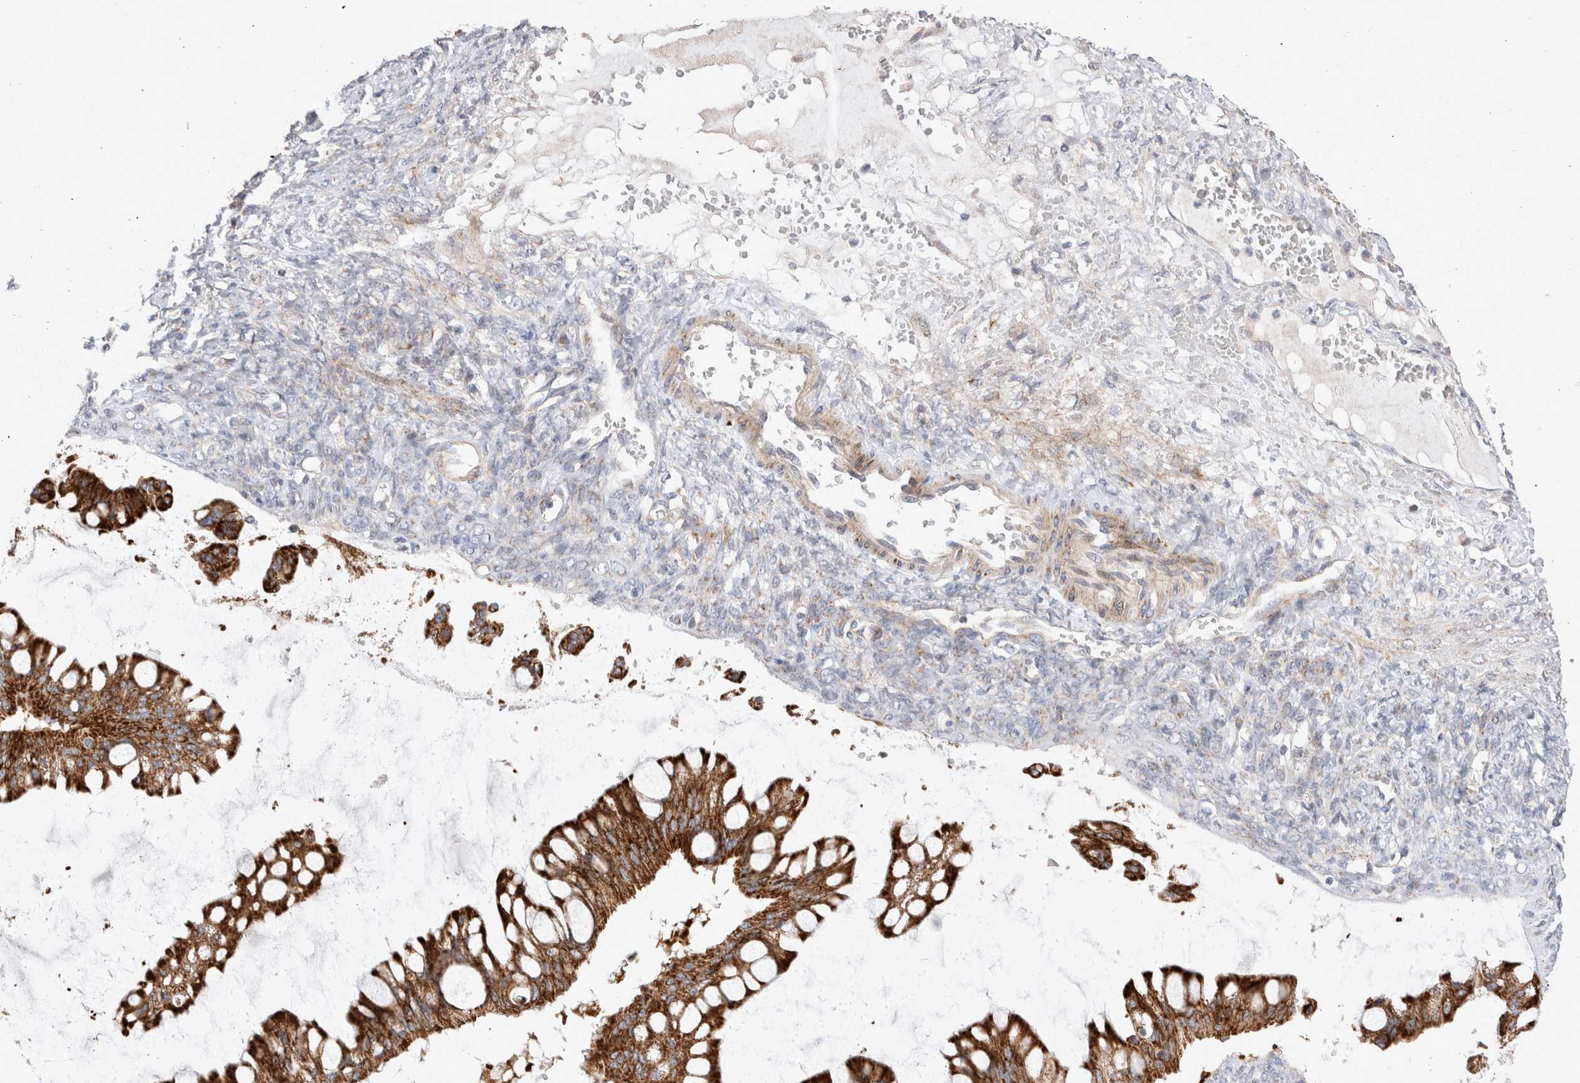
{"staining": {"intensity": "strong", "quantity": ">75%", "location": "cytoplasmic/membranous"}, "tissue": "ovarian cancer", "cell_type": "Tumor cells", "image_type": "cancer", "snomed": [{"axis": "morphology", "description": "Cystadenocarcinoma, mucinous, NOS"}, {"axis": "topography", "description": "Ovary"}], "caption": "Immunohistochemical staining of mucinous cystadenocarcinoma (ovarian) displays strong cytoplasmic/membranous protein staining in about >75% of tumor cells.", "gene": "CHADL", "patient": {"sex": "female", "age": 73}}